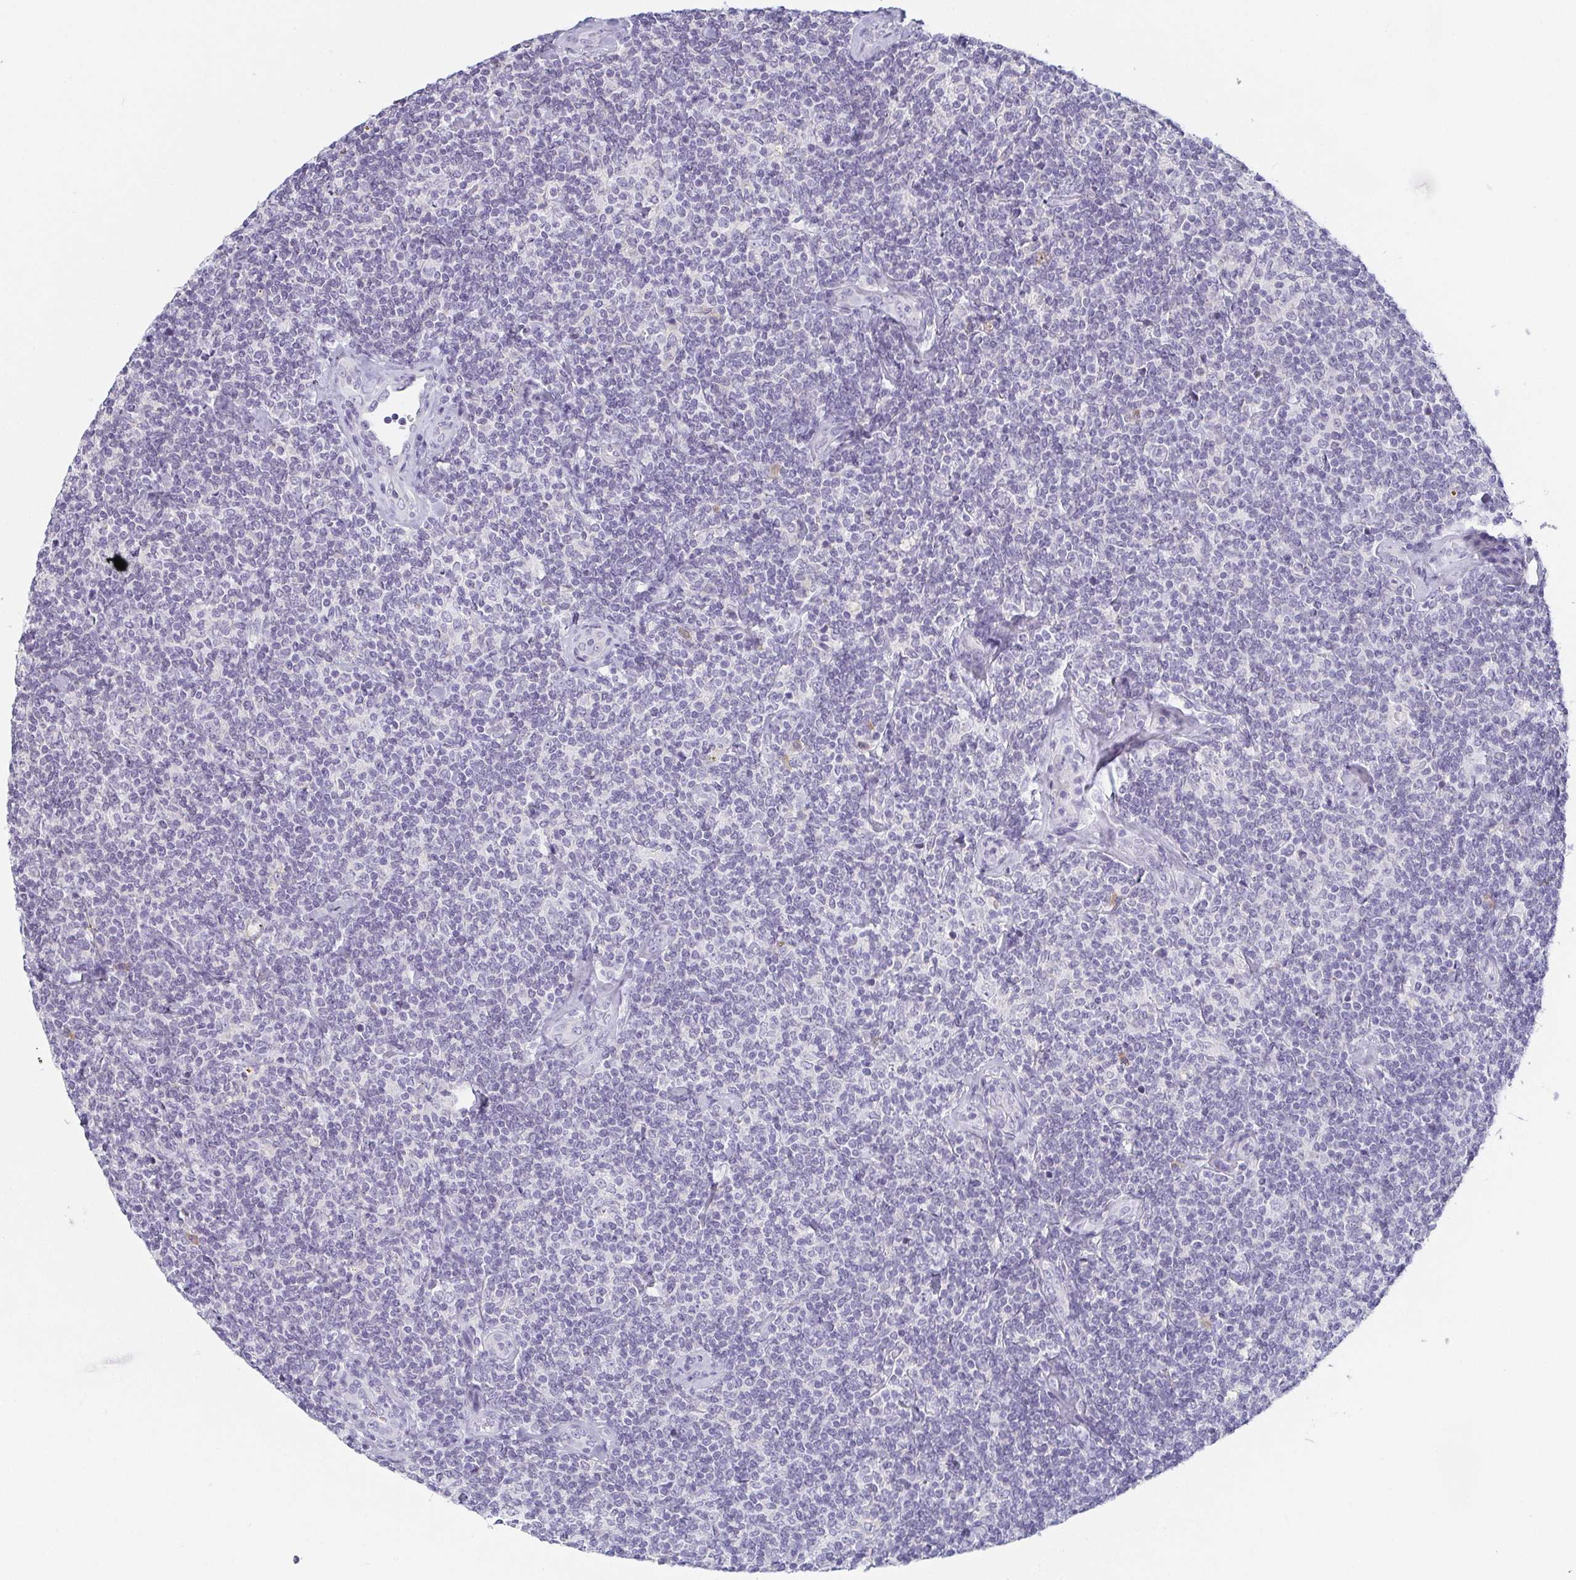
{"staining": {"intensity": "negative", "quantity": "none", "location": "none"}, "tissue": "lymphoma", "cell_type": "Tumor cells", "image_type": "cancer", "snomed": [{"axis": "morphology", "description": "Malignant lymphoma, non-Hodgkin's type, Low grade"}, {"axis": "topography", "description": "Lymph node"}], "caption": "Protein analysis of lymphoma exhibits no significant positivity in tumor cells. (Immunohistochemistry, brightfield microscopy, high magnification).", "gene": "PRR27", "patient": {"sex": "female", "age": 56}}